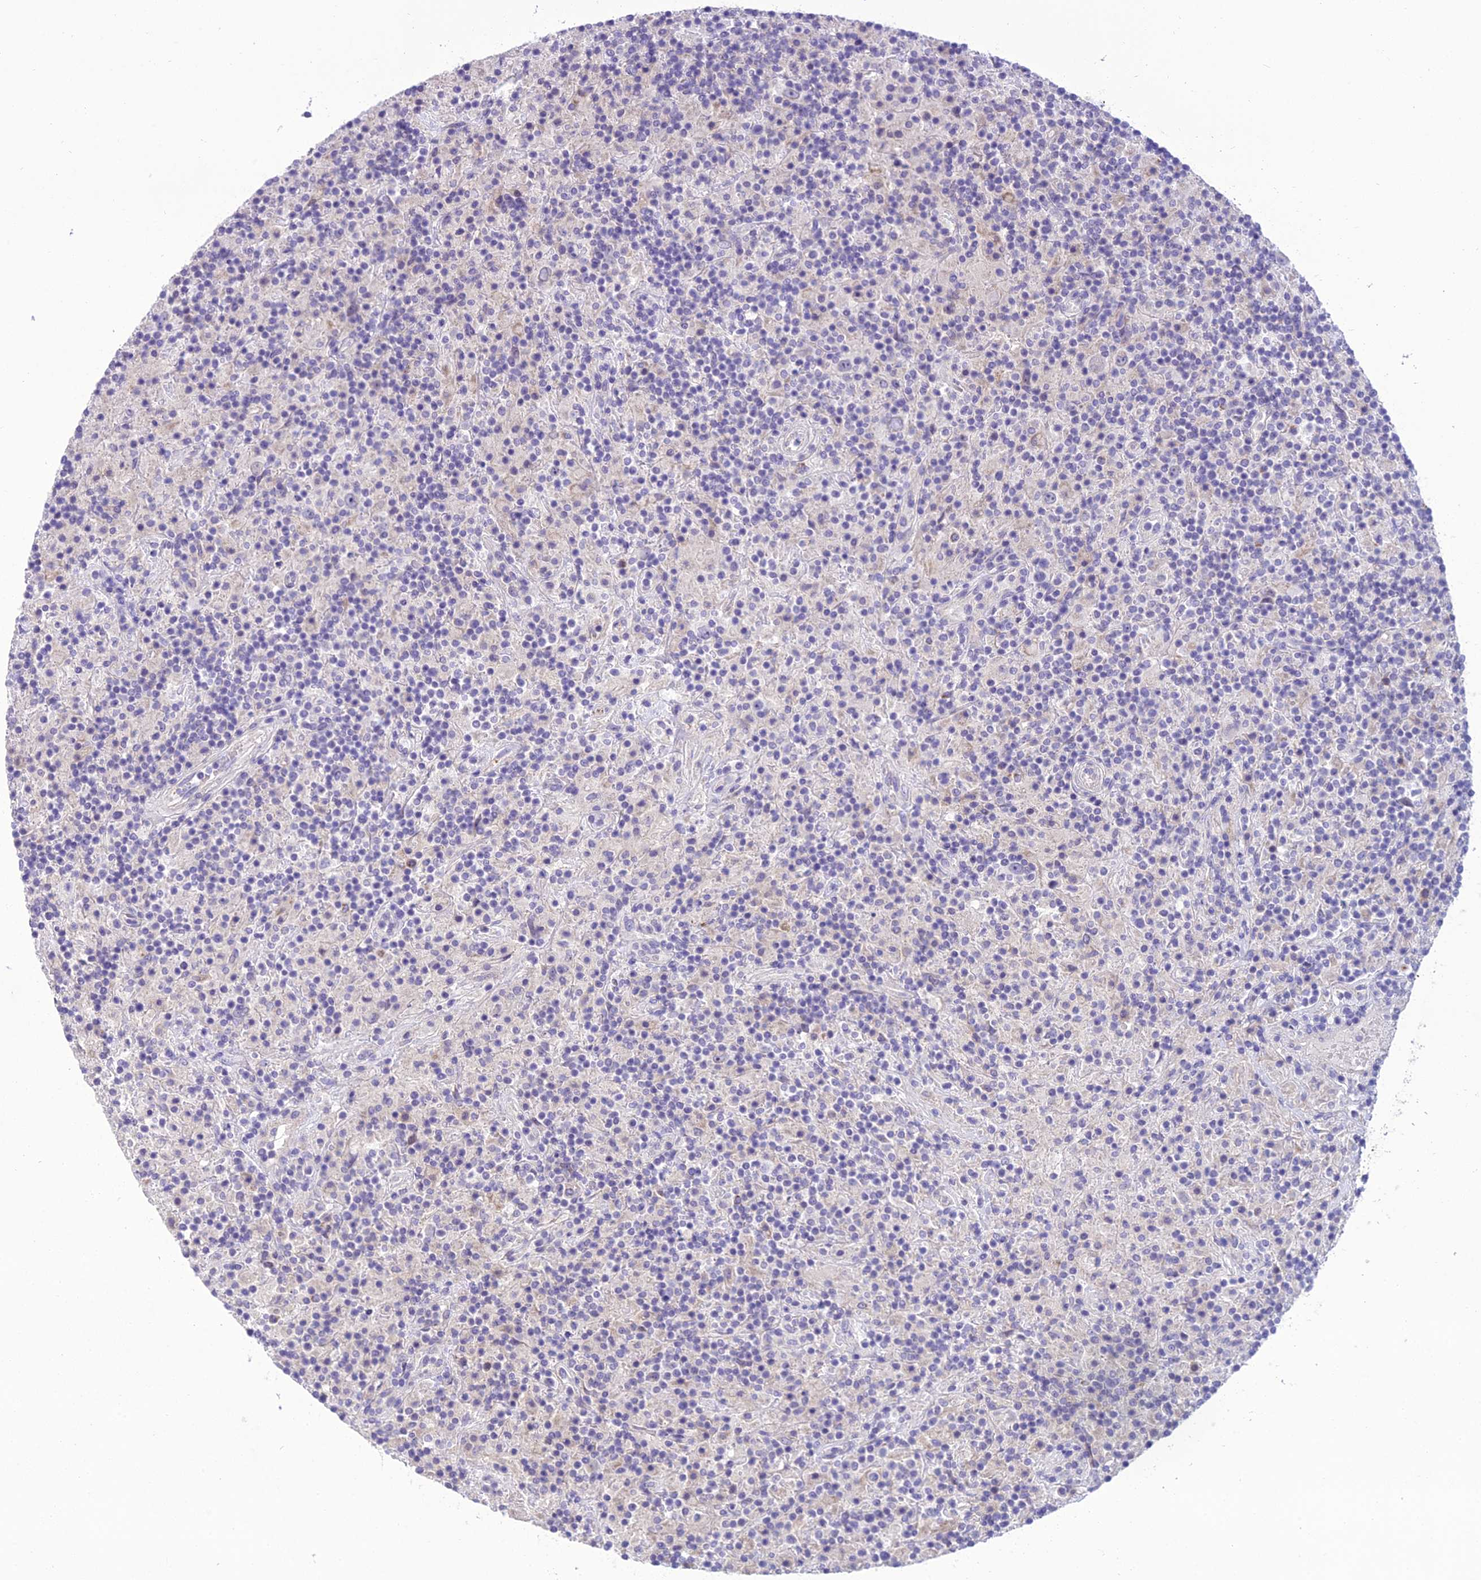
{"staining": {"intensity": "negative", "quantity": "none", "location": "none"}, "tissue": "lymphoma", "cell_type": "Tumor cells", "image_type": "cancer", "snomed": [{"axis": "morphology", "description": "Hodgkin's disease, NOS"}, {"axis": "topography", "description": "Lymph node"}], "caption": "IHC image of Hodgkin's disease stained for a protein (brown), which exhibits no expression in tumor cells.", "gene": "SCRT1", "patient": {"sex": "male", "age": 70}}